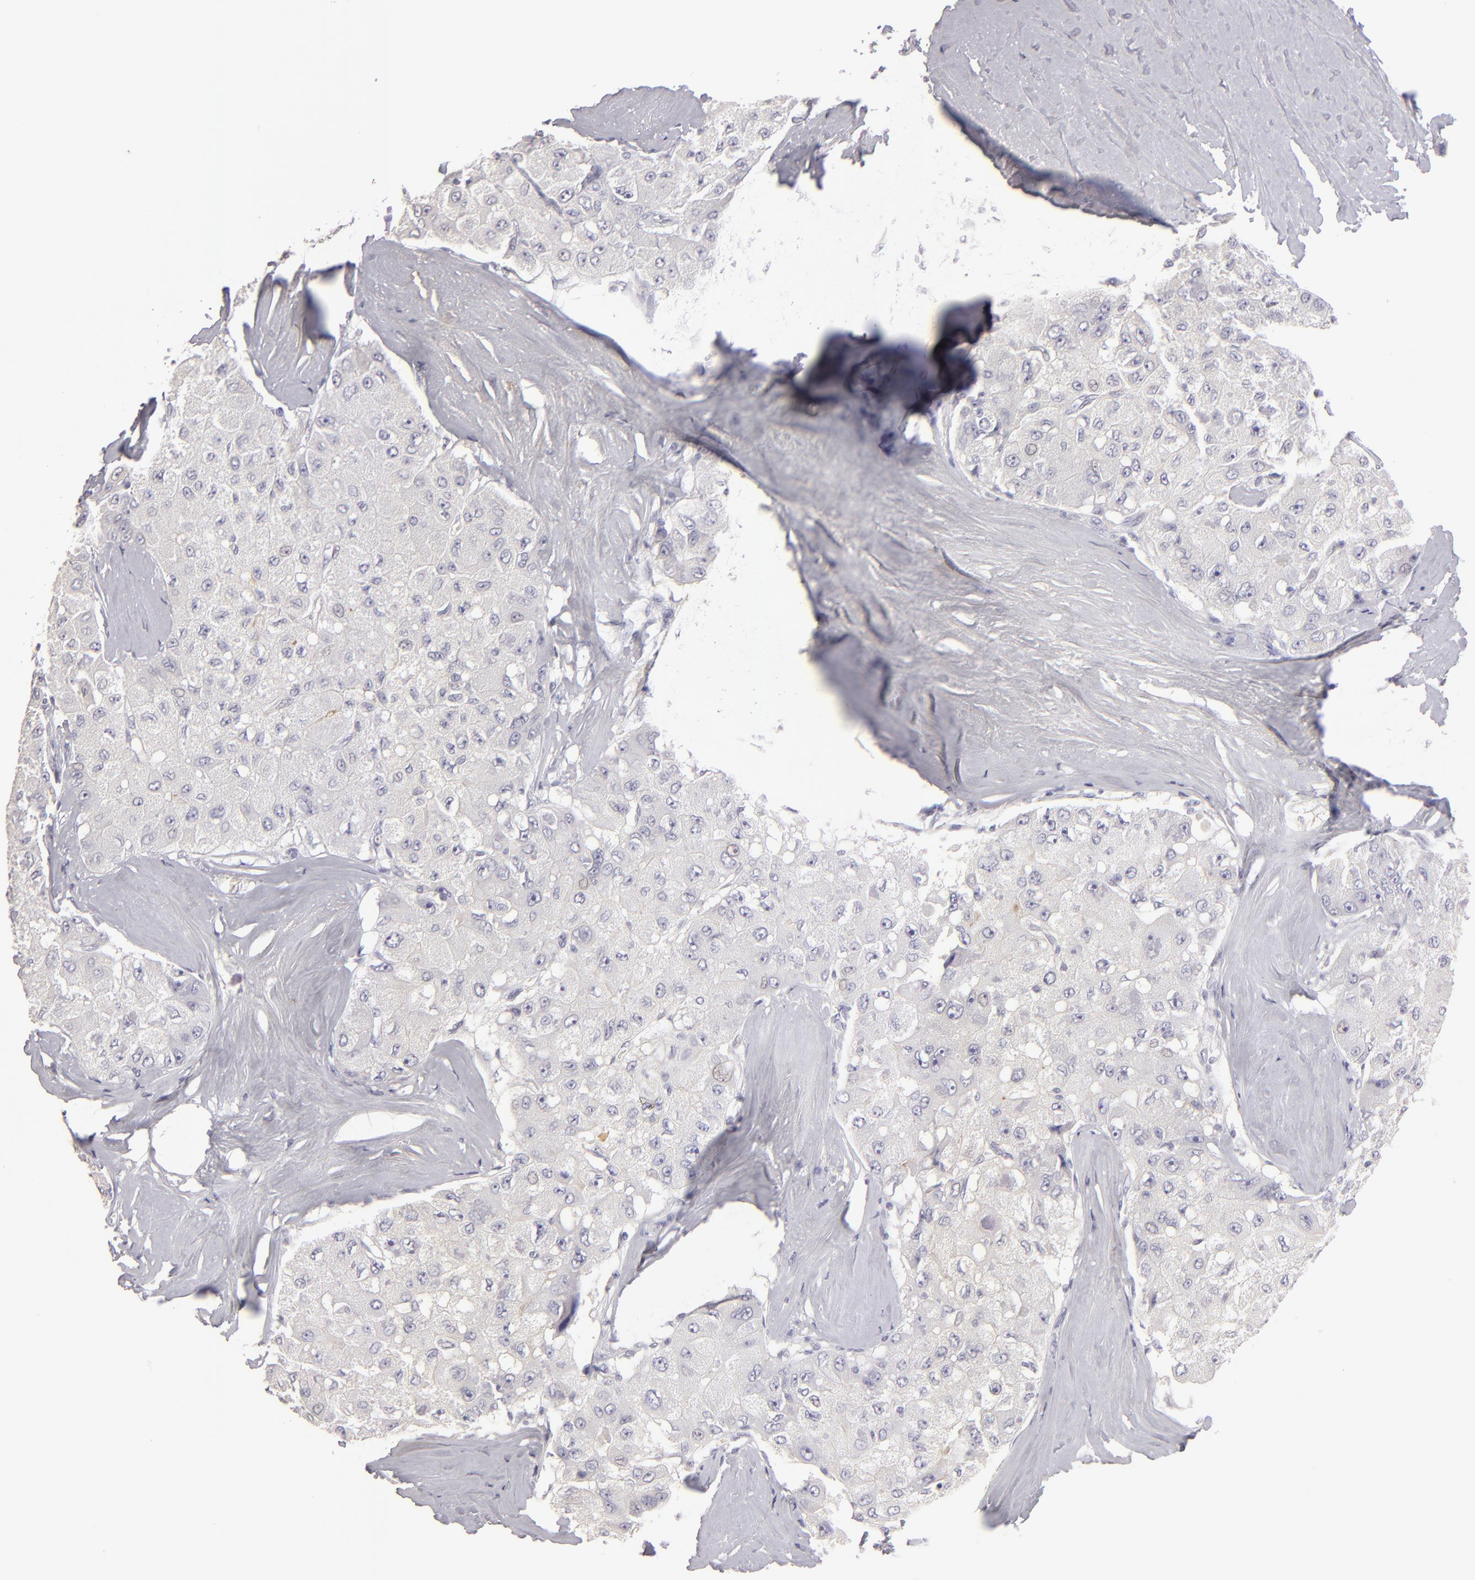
{"staining": {"intensity": "negative", "quantity": "none", "location": "none"}, "tissue": "liver cancer", "cell_type": "Tumor cells", "image_type": "cancer", "snomed": [{"axis": "morphology", "description": "Carcinoma, Hepatocellular, NOS"}, {"axis": "topography", "description": "Liver"}], "caption": "The histopathology image demonstrates no significant positivity in tumor cells of liver cancer (hepatocellular carcinoma).", "gene": "ABCC4", "patient": {"sex": "male", "age": 80}}